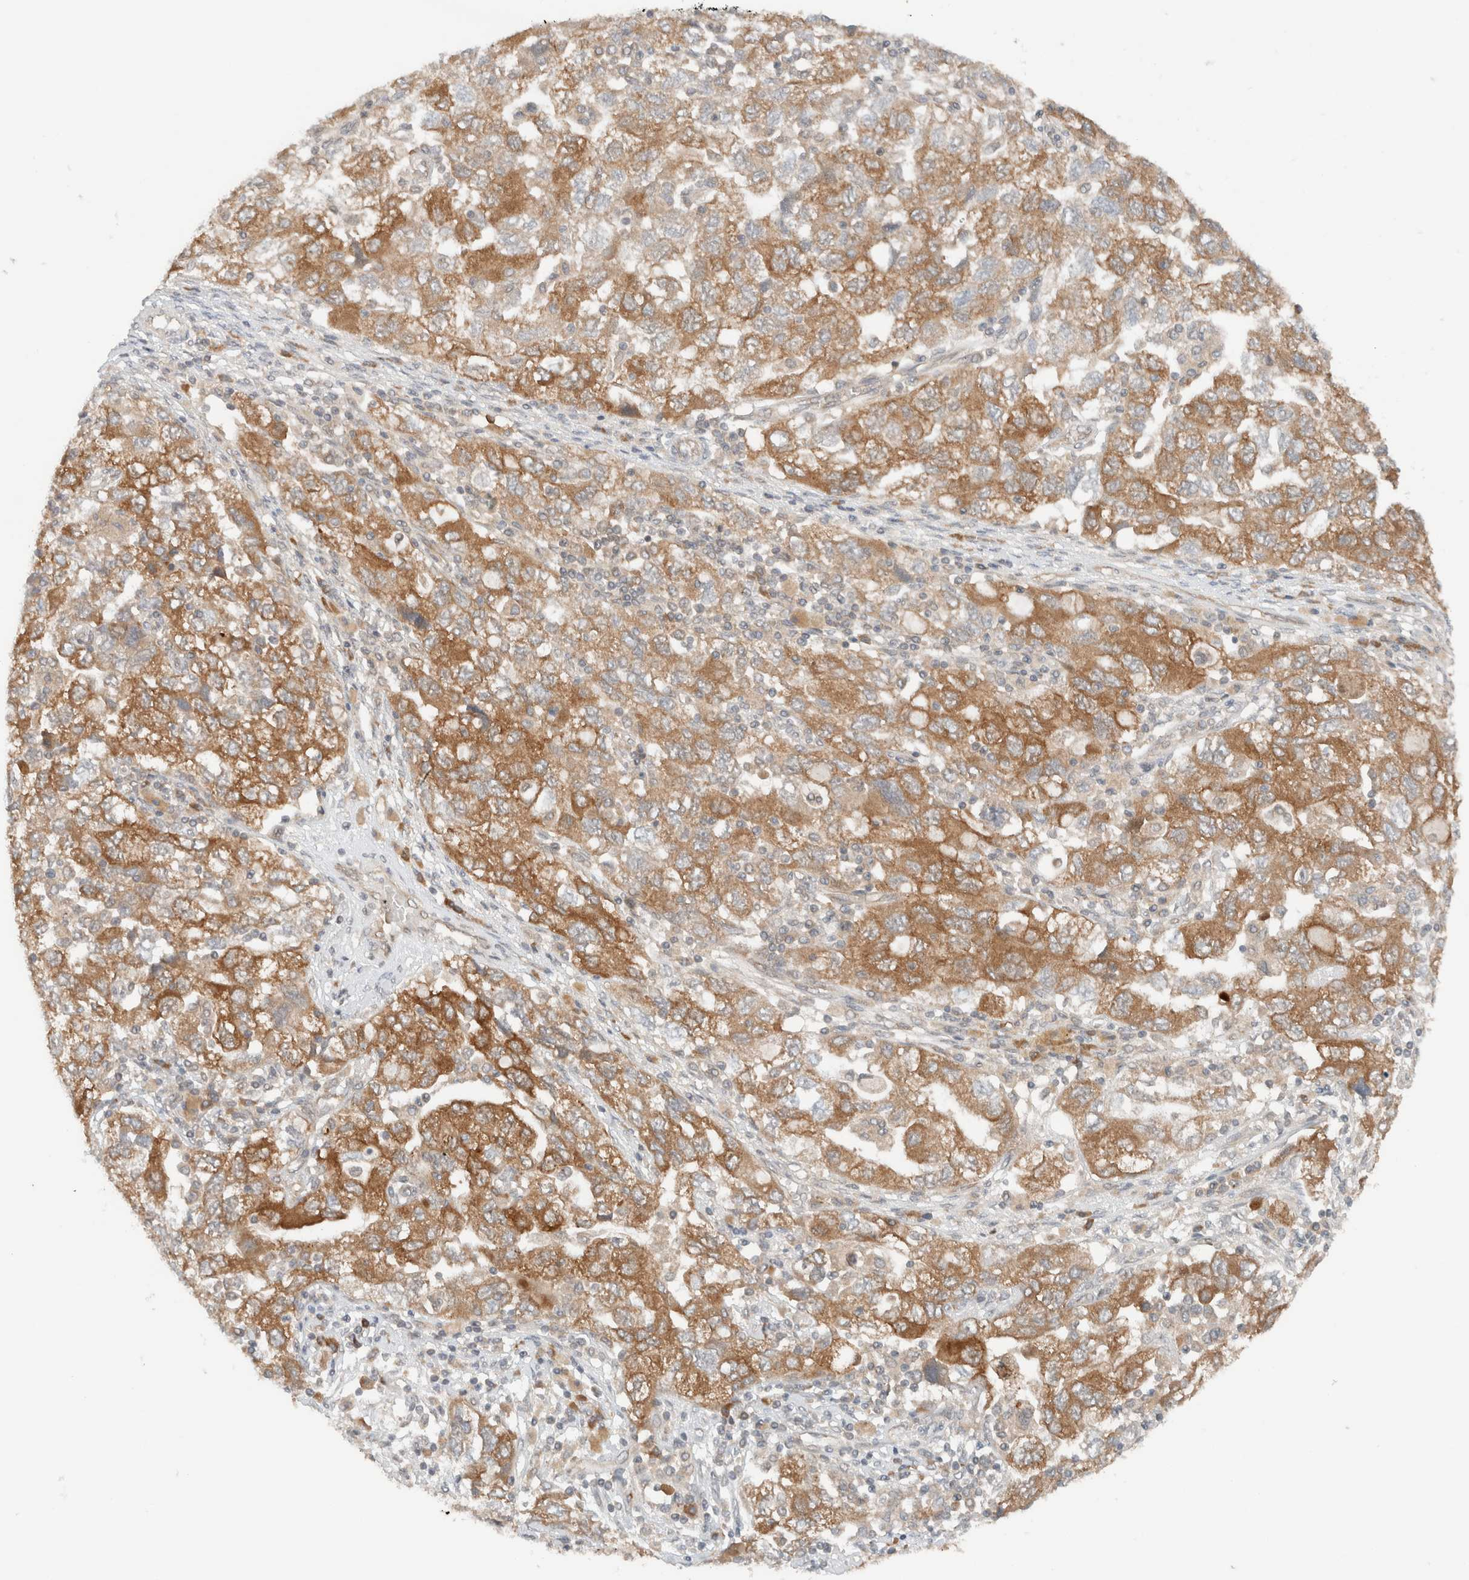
{"staining": {"intensity": "moderate", "quantity": ">75%", "location": "cytoplasmic/membranous"}, "tissue": "ovarian cancer", "cell_type": "Tumor cells", "image_type": "cancer", "snomed": [{"axis": "morphology", "description": "Carcinoma, NOS"}, {"axis": "morphology", "description": "Cystadenocarcinoma, serous, NOS"}, {"axis": "topography", "description": "Ovary"}], "caption": "The image reveals staining of ovarian cancer (serous cystadenocarcinoma), revealing moderate cytoplasmic/membranous protein expression (brown color) within tumor cells.", "gene": "ARFGEF2", "patient": {"sex": "female", "age": 69}}